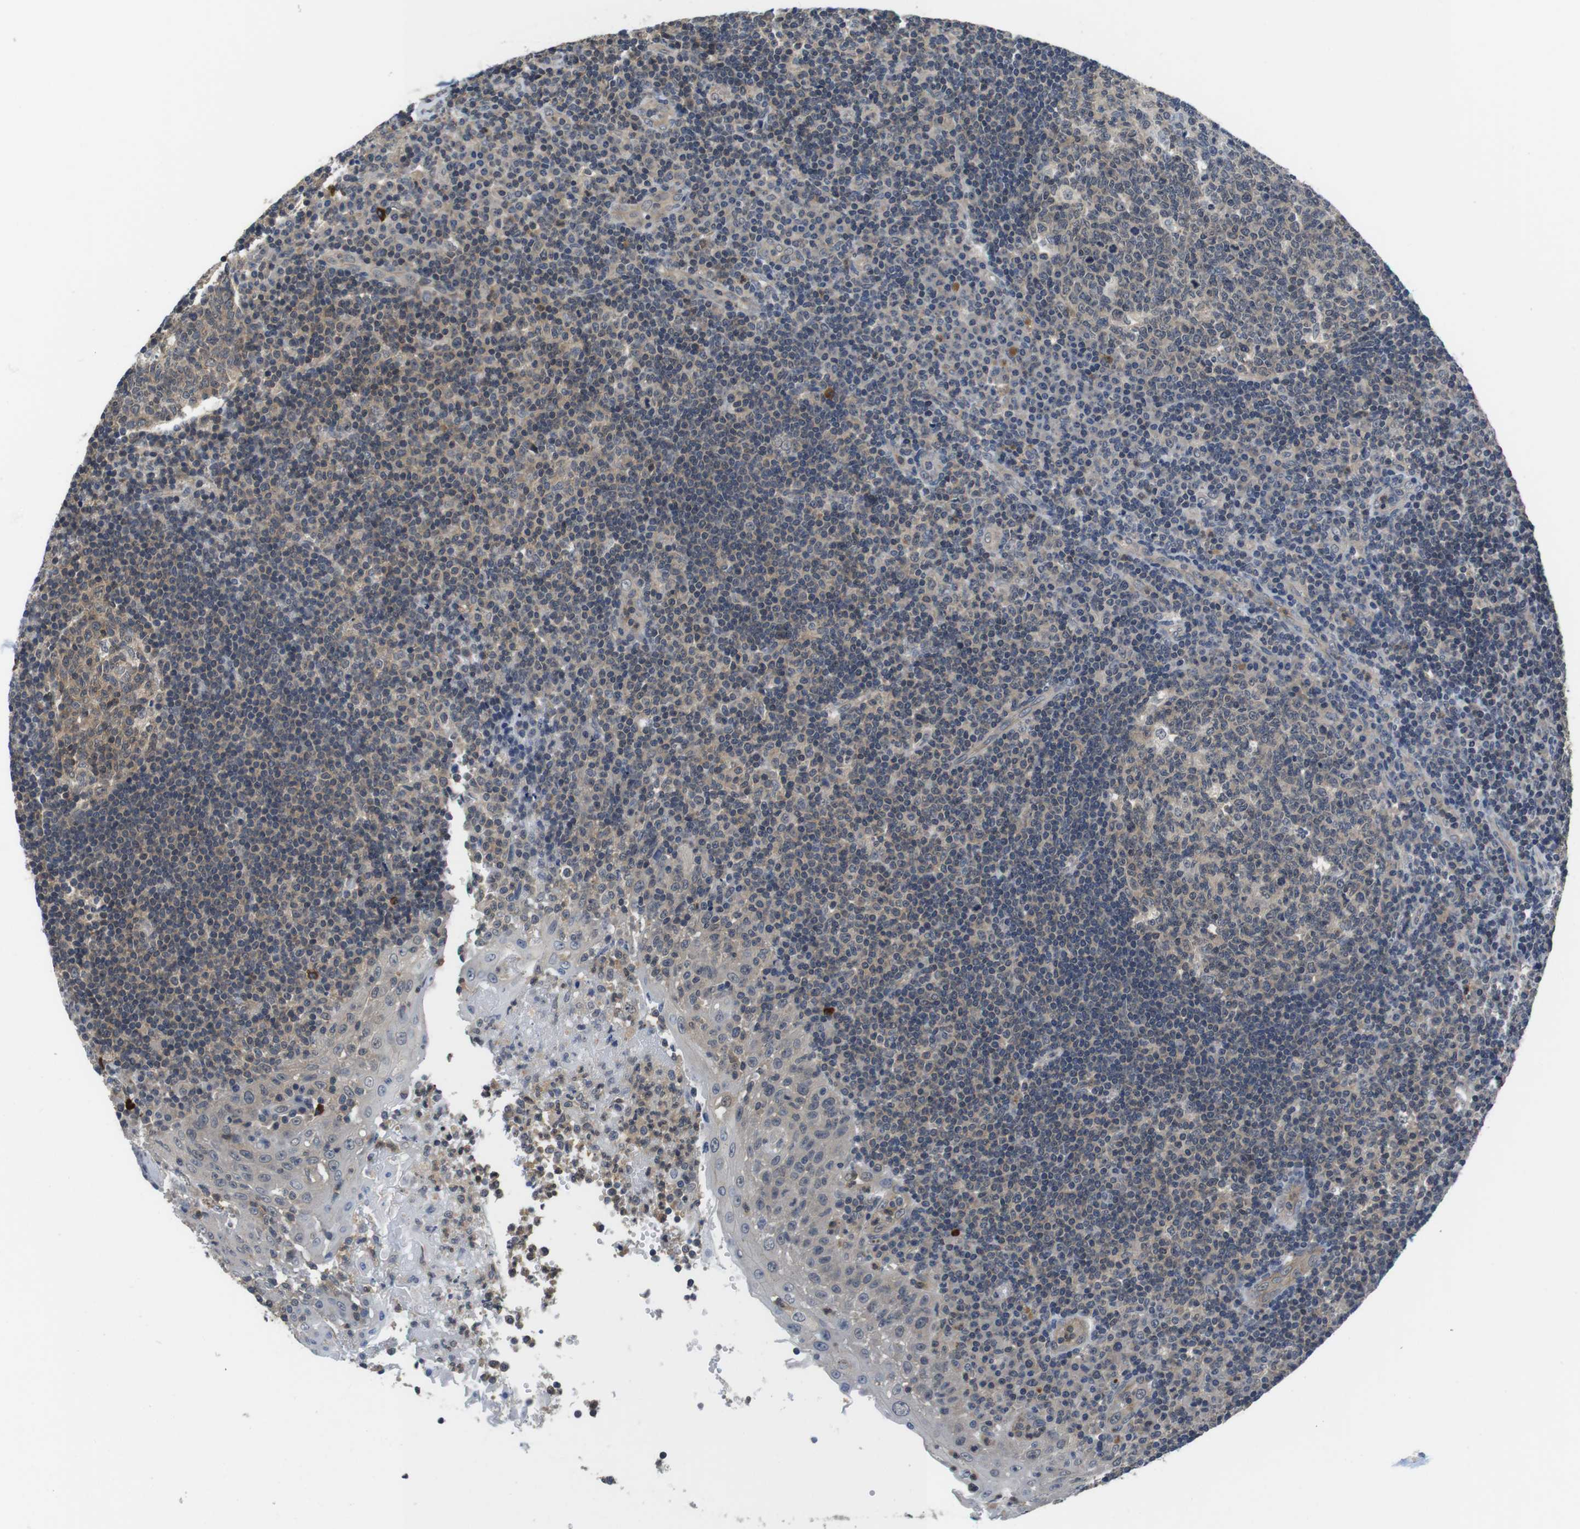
{"staining": {"intensity": "weak", "quantity": ">75%", "location": "cytoplasmic/membranous"}, "tissue": "tonsil", "cell_type": "Germinal center cells", "image_type": "normal", "snomed": [{"axis": "morphology", "description": "Normal tissue, NOS"}, {"axis": "topography", "description": "Tonsil"}], "caption": "A low amount of weak cytoplasmic/membranous staining is identified in approximately >75% of germinal center cells in unremarkable tonsil.", "gene": "FADD", "patient": {"sex": "female", "age": 40}}